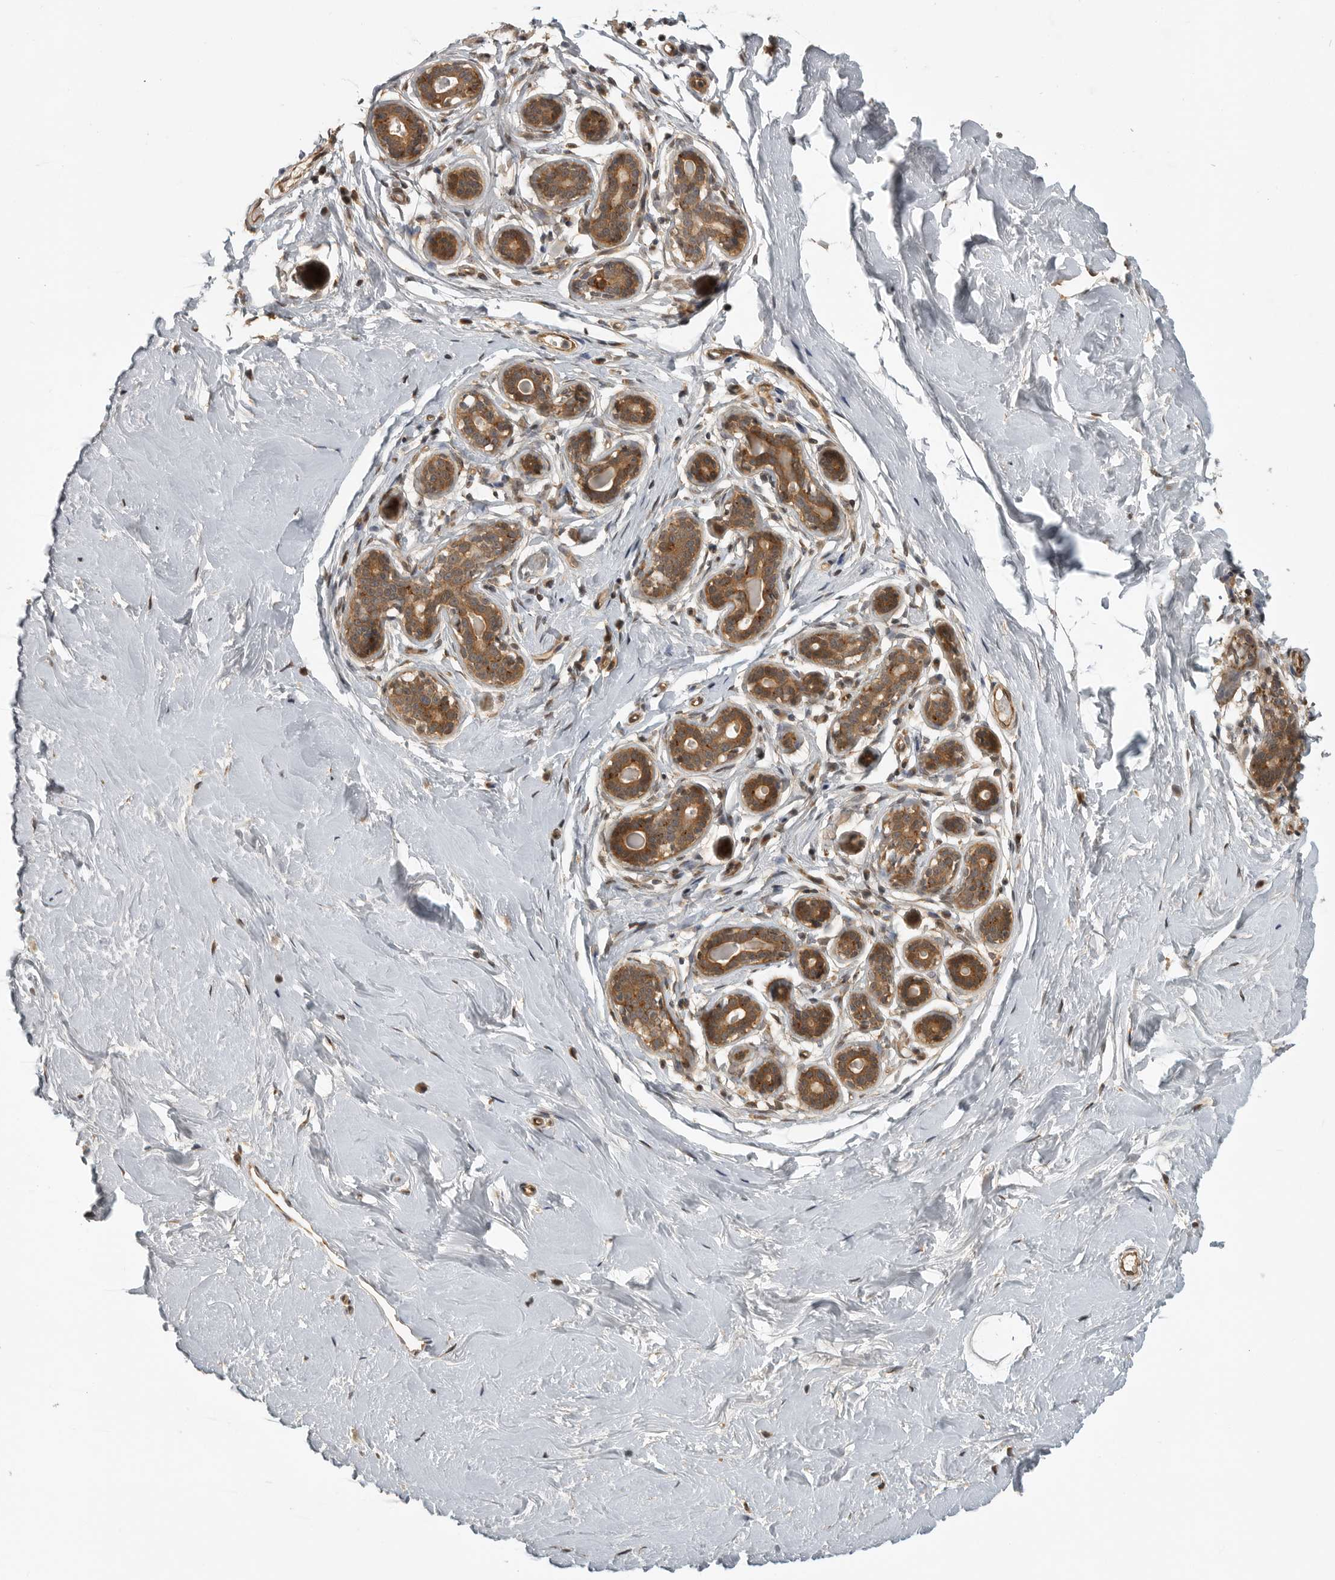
{"staining": {"intensity": "weak", "quantity": ">75%", "location": "cytoplasmic/membranous"}, "tissue": "breast", "cell_type": "Adipocytes", "image_type": "normal", "snomed": [{"axis": "morphology", "description": "Normal tissue, NOS"}, {"axis": "morphology", "description": "Adenoma, NOS"}, {"axis": "topography", "description": "Breast"}], "caption": "Immunohistochemistry (DAB (3,3'-diaminobenzidine)) staining of normal breast reveals weak cytoplasmic/membranous protein staining in about >75% of adipocytes. (DAB = brown stain, brightfield microscopy at high magnification).", "gene": "CUEDC1", "patient": {"sex": "female", "age": 23}}